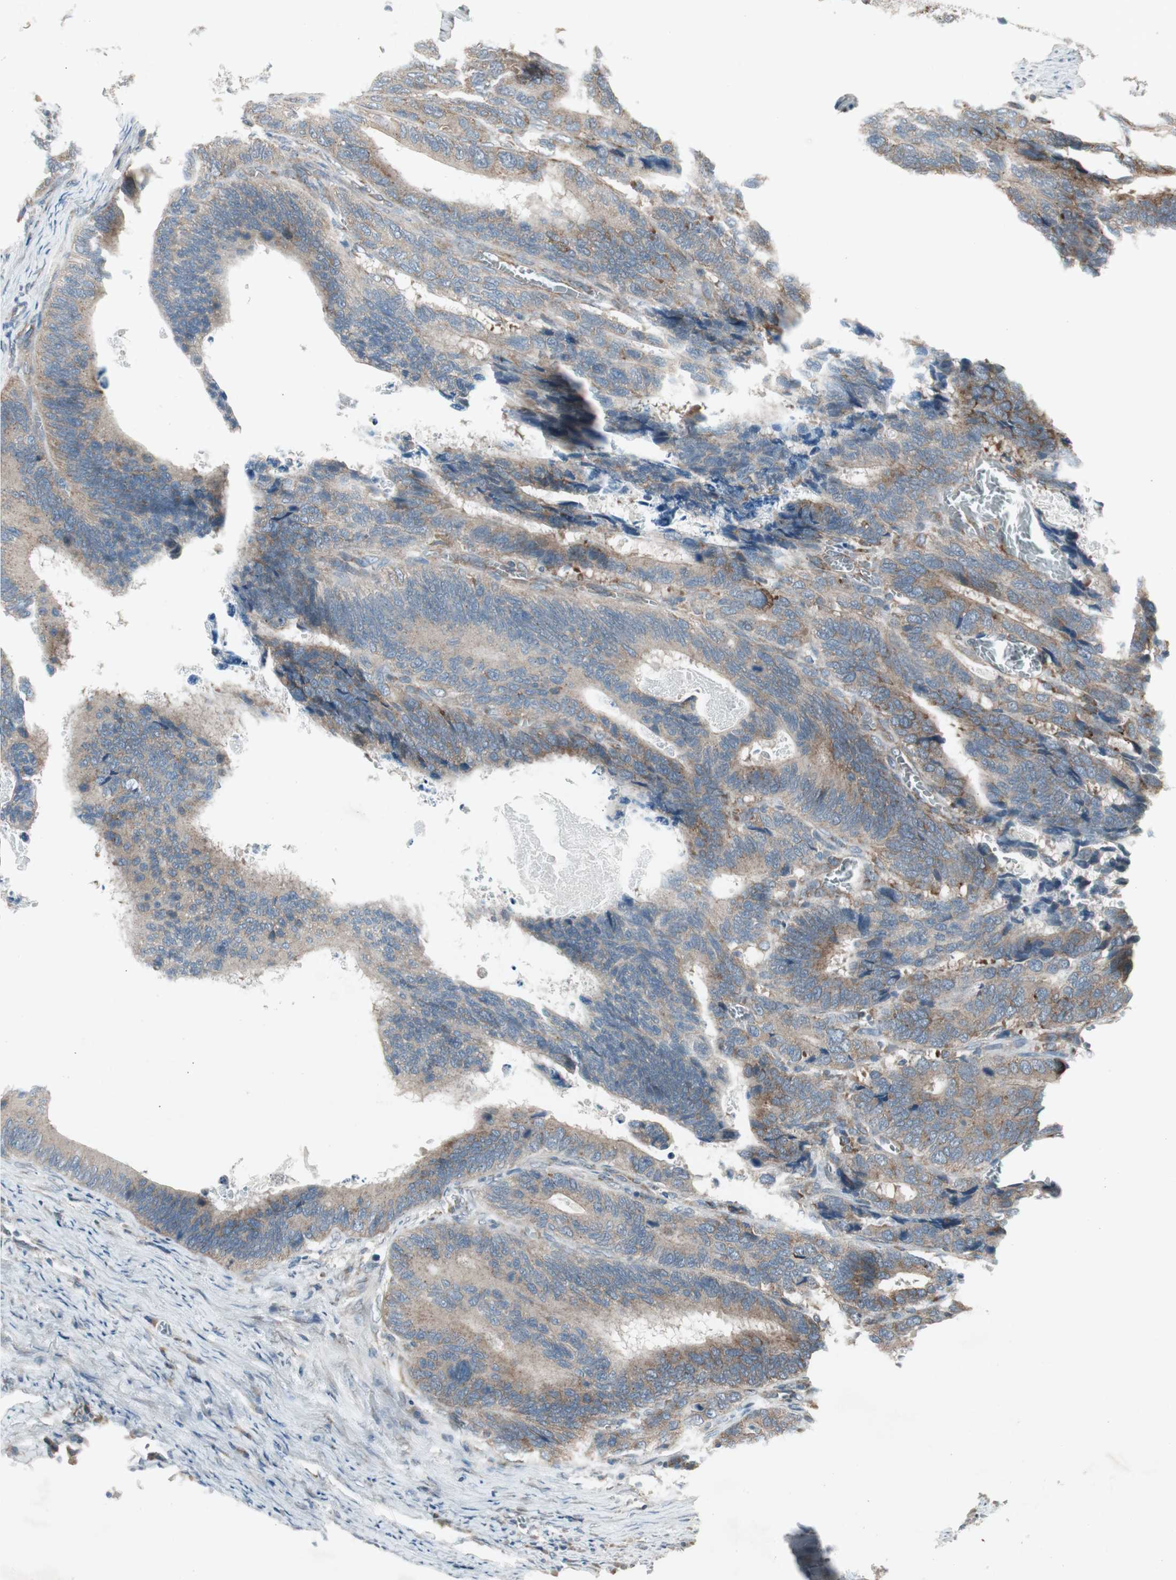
{"staining": {"intensity": "weak", "quantity": ">75%", "location": "cytoplasmic/membranous"}, "tissue": "colorectal cancer", "cell_type": "Tumor cells", "image_type": "cancer", "snomed": [{"axis": "morphology", "description": "Adenocarcinoma, NOS"}, {"axis": "topography", "description": "Colon"}], "caption": "A high-resolution photomicrograph shows IHC staining of colorectal adenocarcinoma, which displays weak cytoplasmic/membranous staining in approximately >75% of tumor cells.", "gene": "PANK2", "patient": {"sex": "male", "age": 72}}